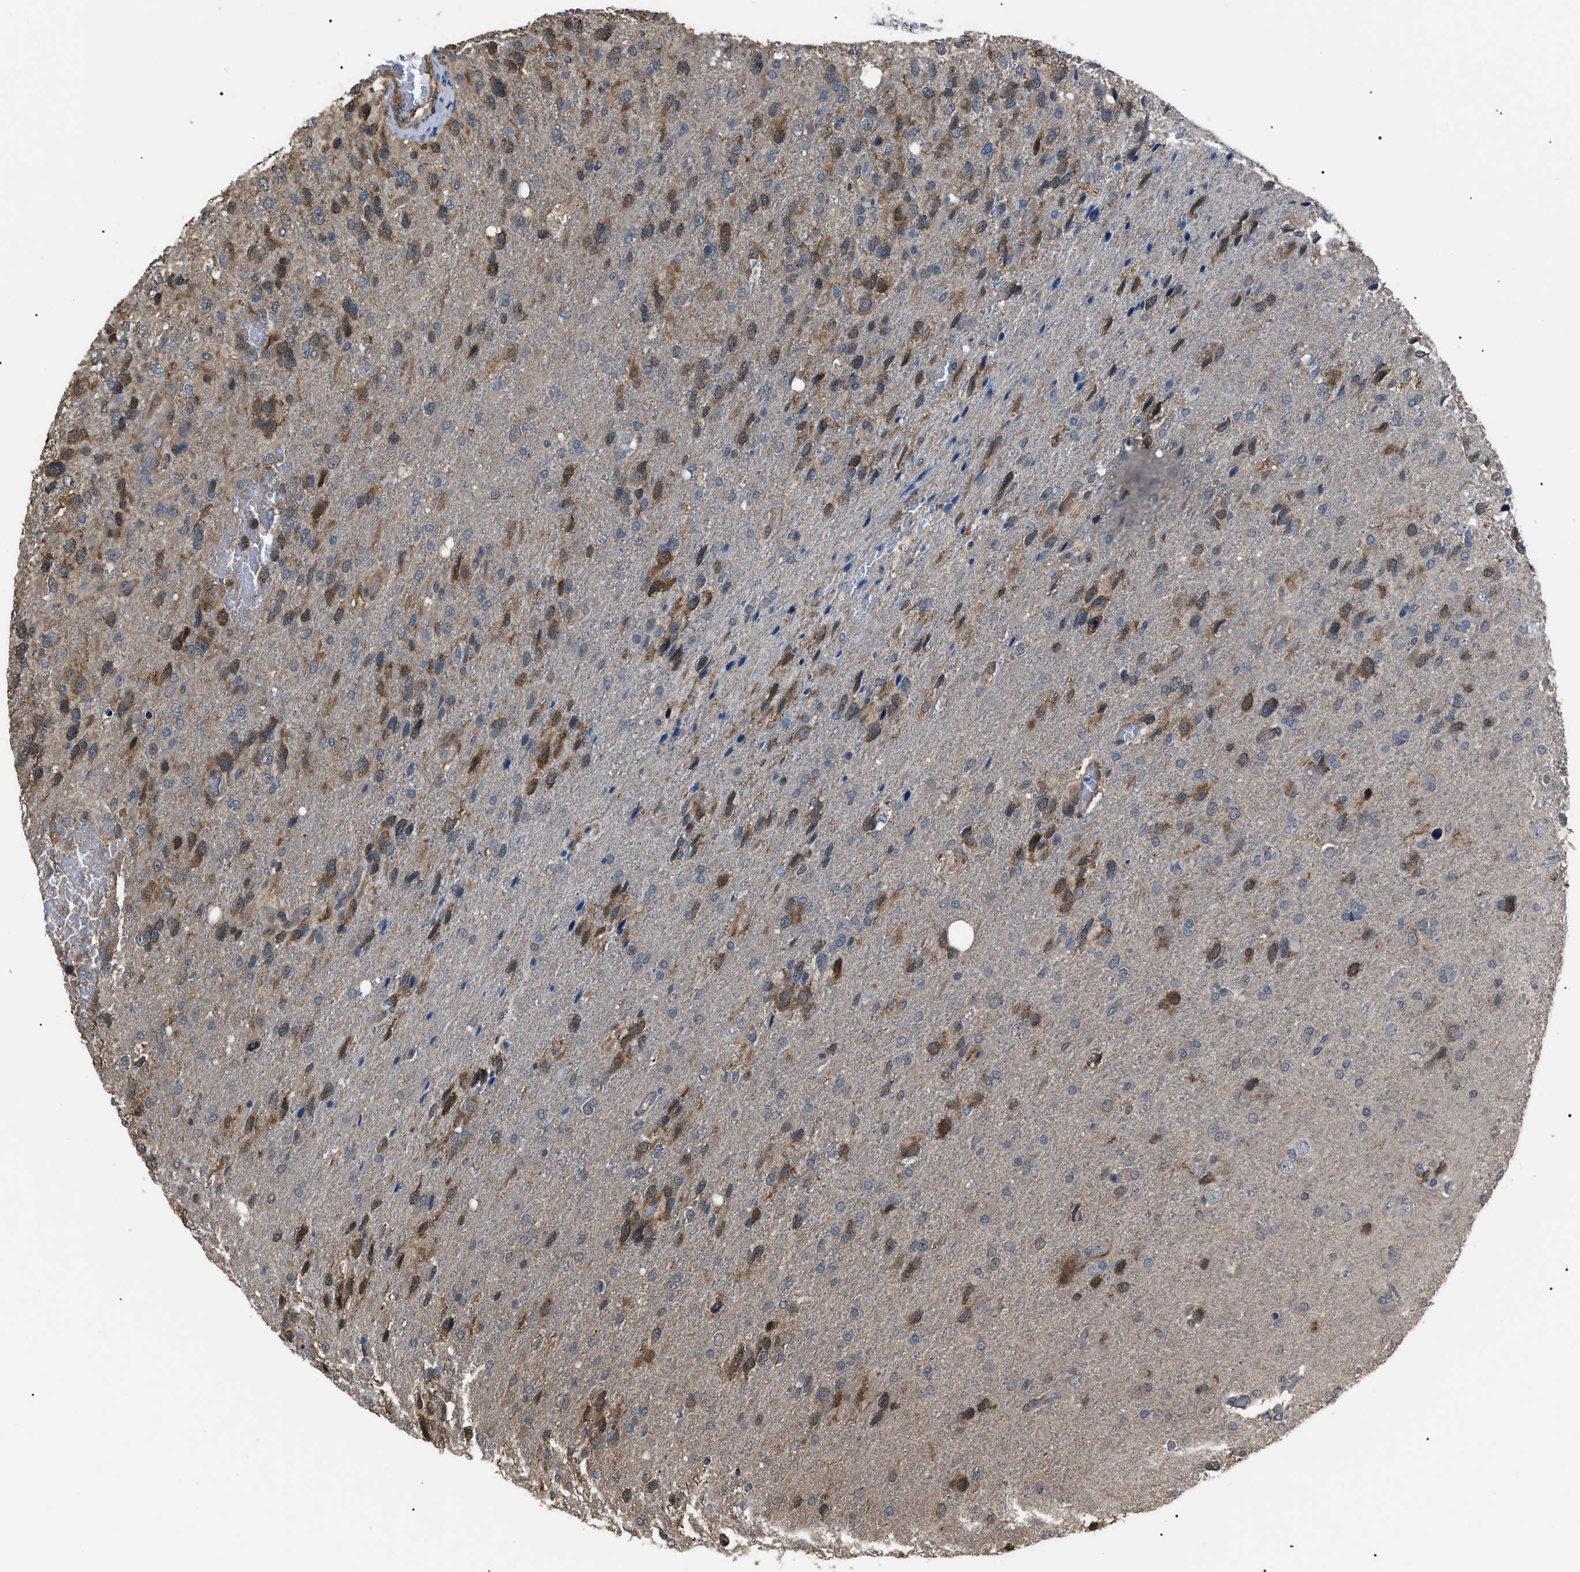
{"staining": {"intensity": "moderate", "quantity": "25%-75%", "location": "cytoplasmic/membranous"}, "tissue": "glioma", "cell_type": "Tumor cells", "image_type": "cancer", "snomed": [{"axis": "morphology", "description": "Glioma, malignant, High grade"}, {"axis": "topography", "description": "Brain"}], "caption": "Tumor cells exhibit moderate cytoplasmic/membranous expression in about 25%-75% of cells in glioma.", "gene": "PDCD5", "patient": {"sex": "female", "age": 58}}